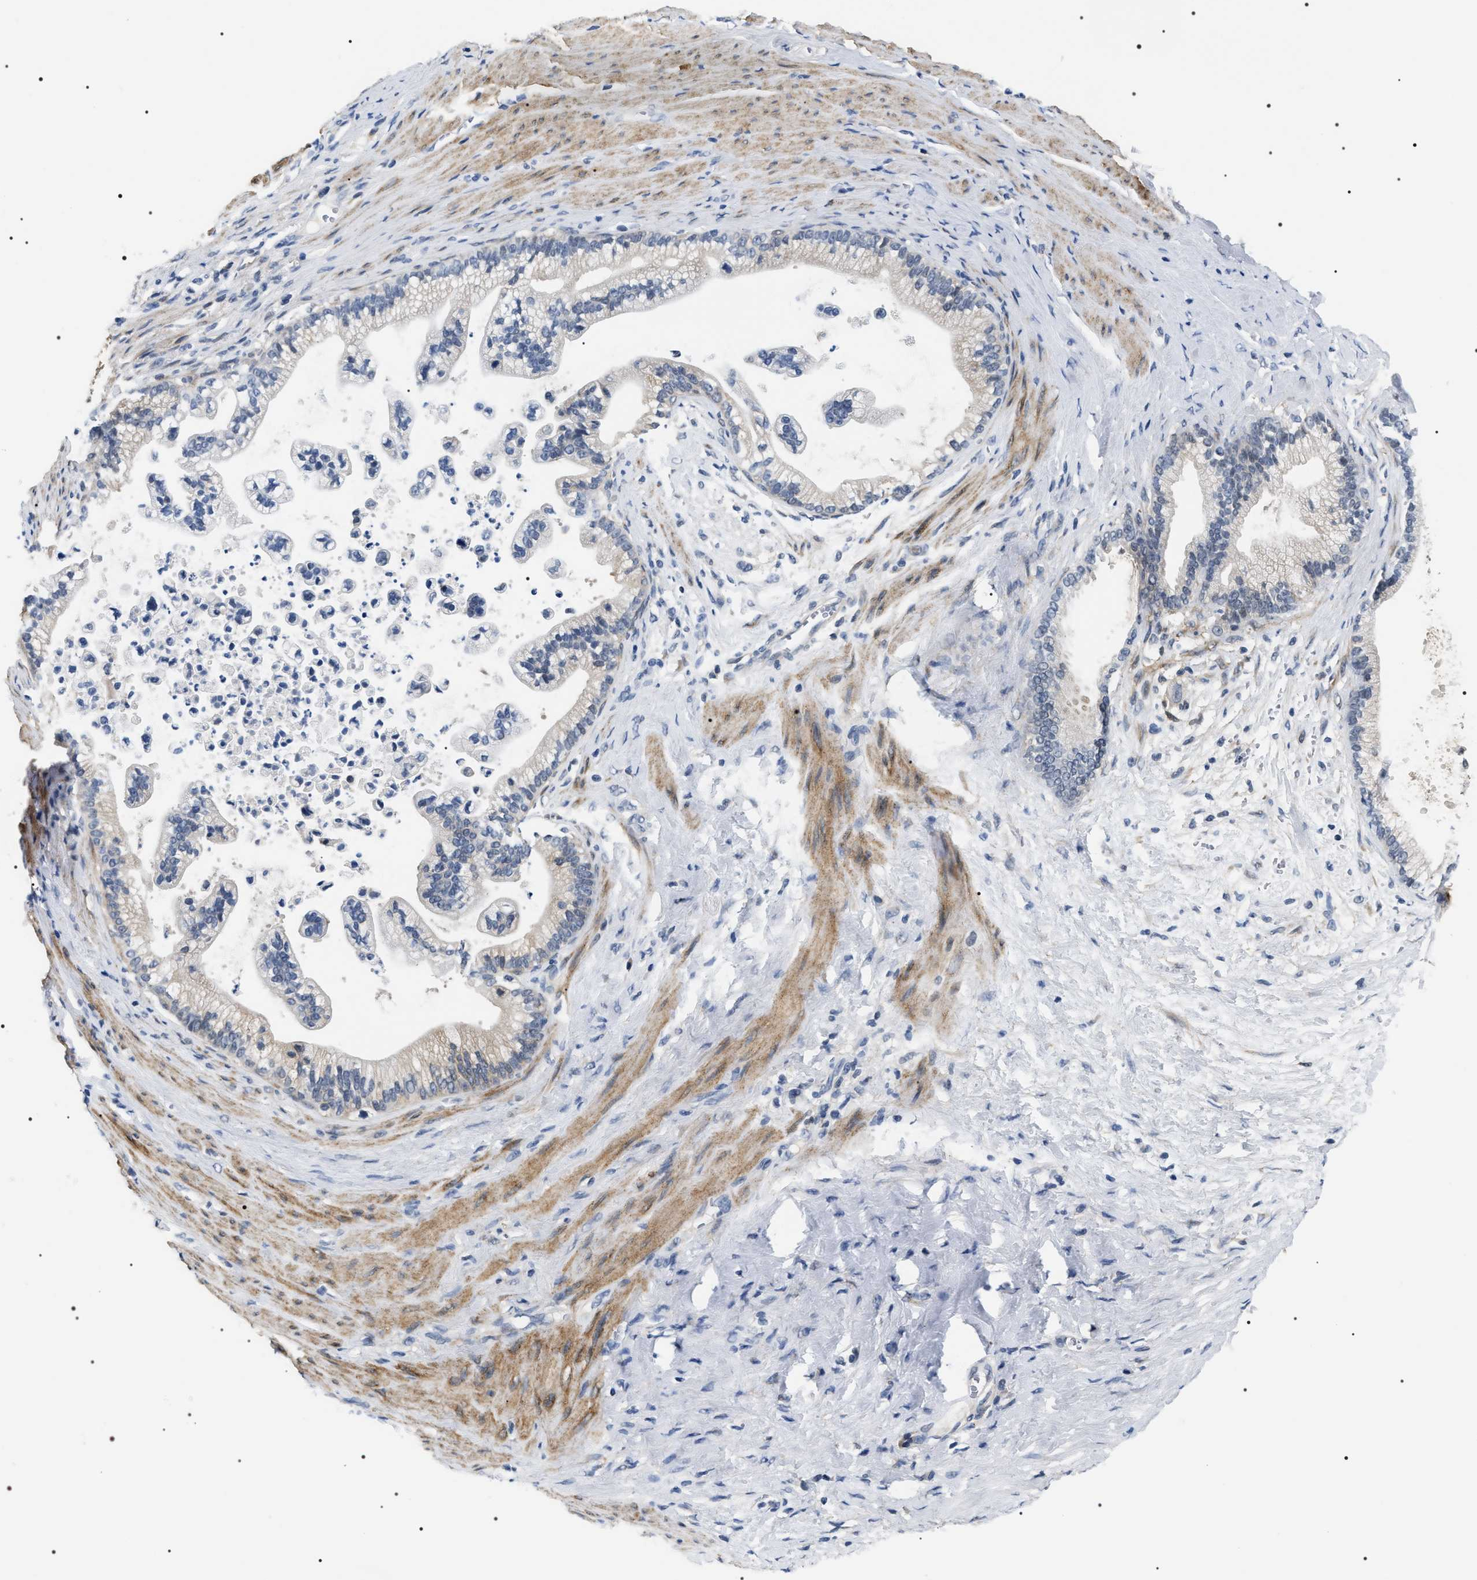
{"staining": {"intensity": "negative", "quantity": "none", "location": "none"}, "tissue": "pancreatic cancer", "cell_type": "Tumor cells", "image_type": "cancer", "snomed": [{"axis": "morphology", "description": "Adenocarcinoma, NOS"}, {"axis": "topography", "description": "Pancreas"}], "caption": "Pancreatic cancer was stained to show a protein in brown. There is no significant positivity in tumor cells. (DAB immunohistochemistry visualized using brightfield microscopy, high magnification).", "gene": "BAG2", "patient": {"sex": "male", "age": 69}}